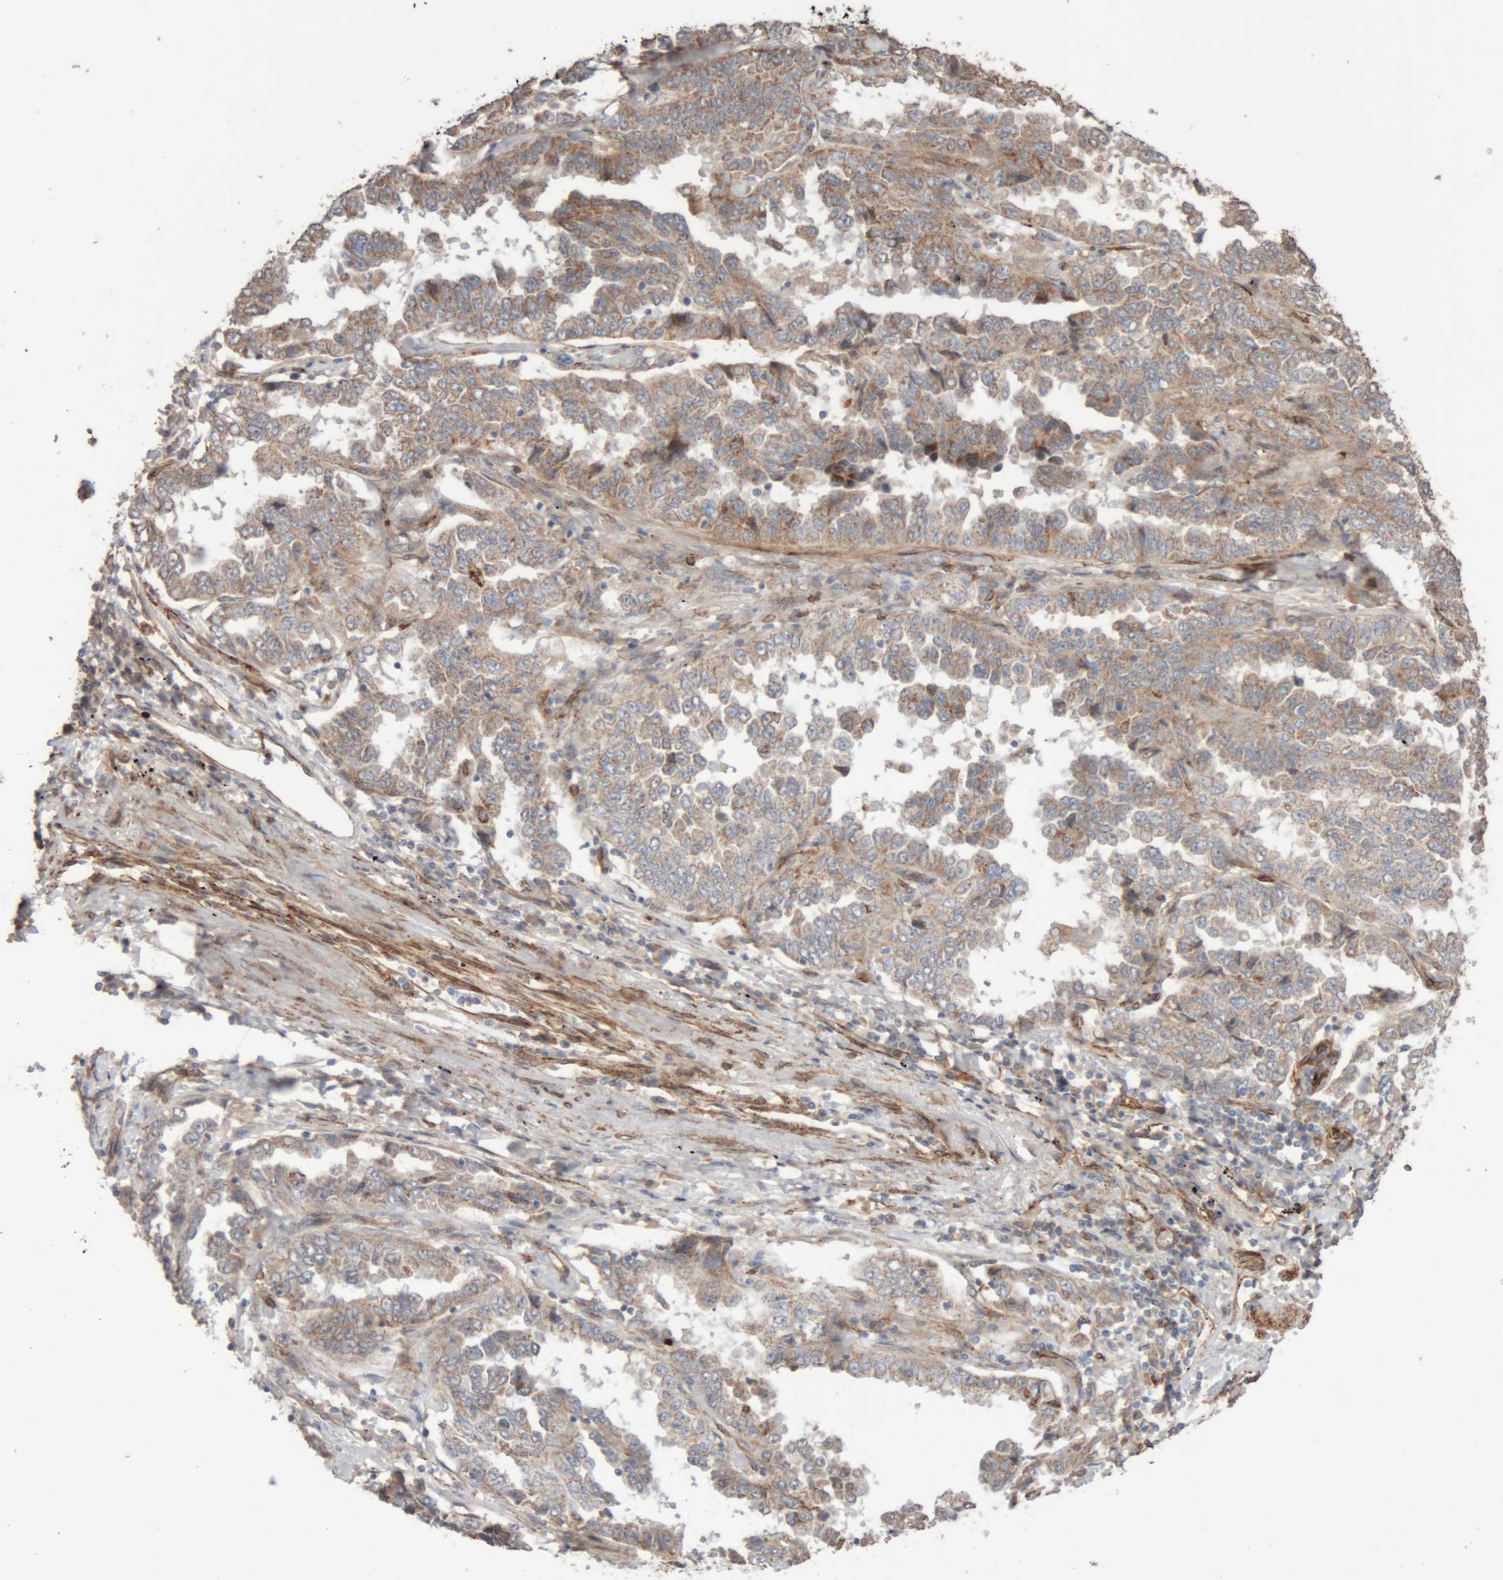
{"staining": {"intensity": "weak", "quantity": "25%-75%", "location": "cytoplasmic/membranous"}, "tissue": "lung cancer", "cell_type": "Tumor cells", "image_type": "cancer", "snomed": [{"axis": "morphology", "description": "Adenocarcinoma, NOS"}, {"axis": "topography", "description": "Lung"}], "caption": "Lung adenocarcinoma was stained to show a protein in brown. There is low levels of weak cytoplasmic/membranous expression in approximately 25%-75% of tumor cells.", "gene": "RAB32", "patient": {"sex": "female", "age": 51}}